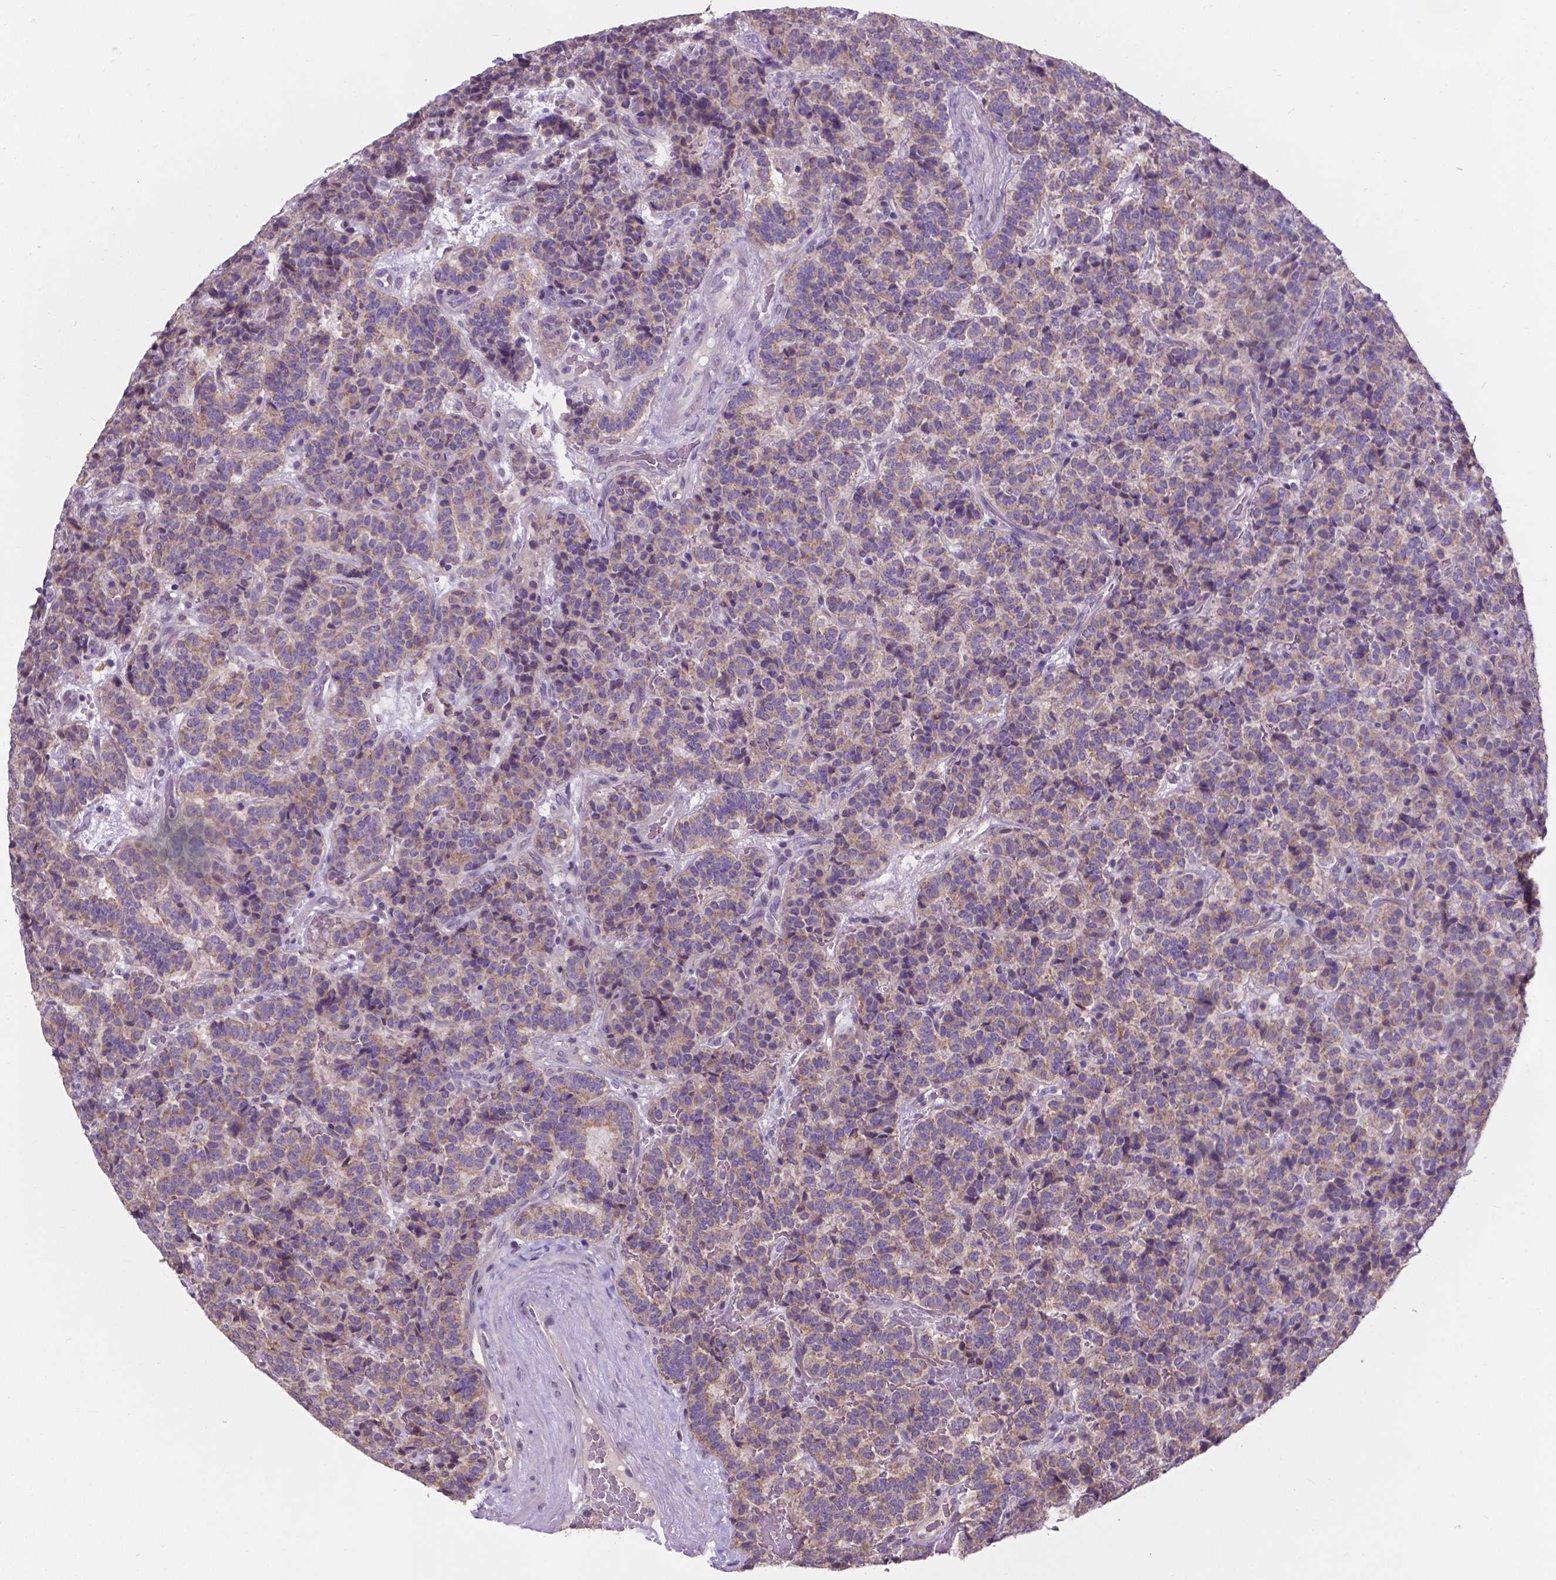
{"staining": {"intensity": "weak", "quantity": "25%-75%", "location": "cytoplasmic/membranous"}, "tissue": "carcinoid", "cell_type": "Tumor cells", "image_type": "cancer", "snomed": [{"axis": "morphology", "description": "Carcinoid, malignant, NOS"}, {"axis": "topography", "description": "Pancreas"}], "caption": "Immunohistochemistry histopathology image of neoplastic tissue: malignant carcinoid stained using immunohistochemistry (IHC) shows low levels of weak protein expression localized specifically in the cytoplasmic/membranous of tumor cells, appearing as a cytoplasmic/membranous brown color.", "gene": "GPR63", "patient": {"sex": "male", "age": 36}}